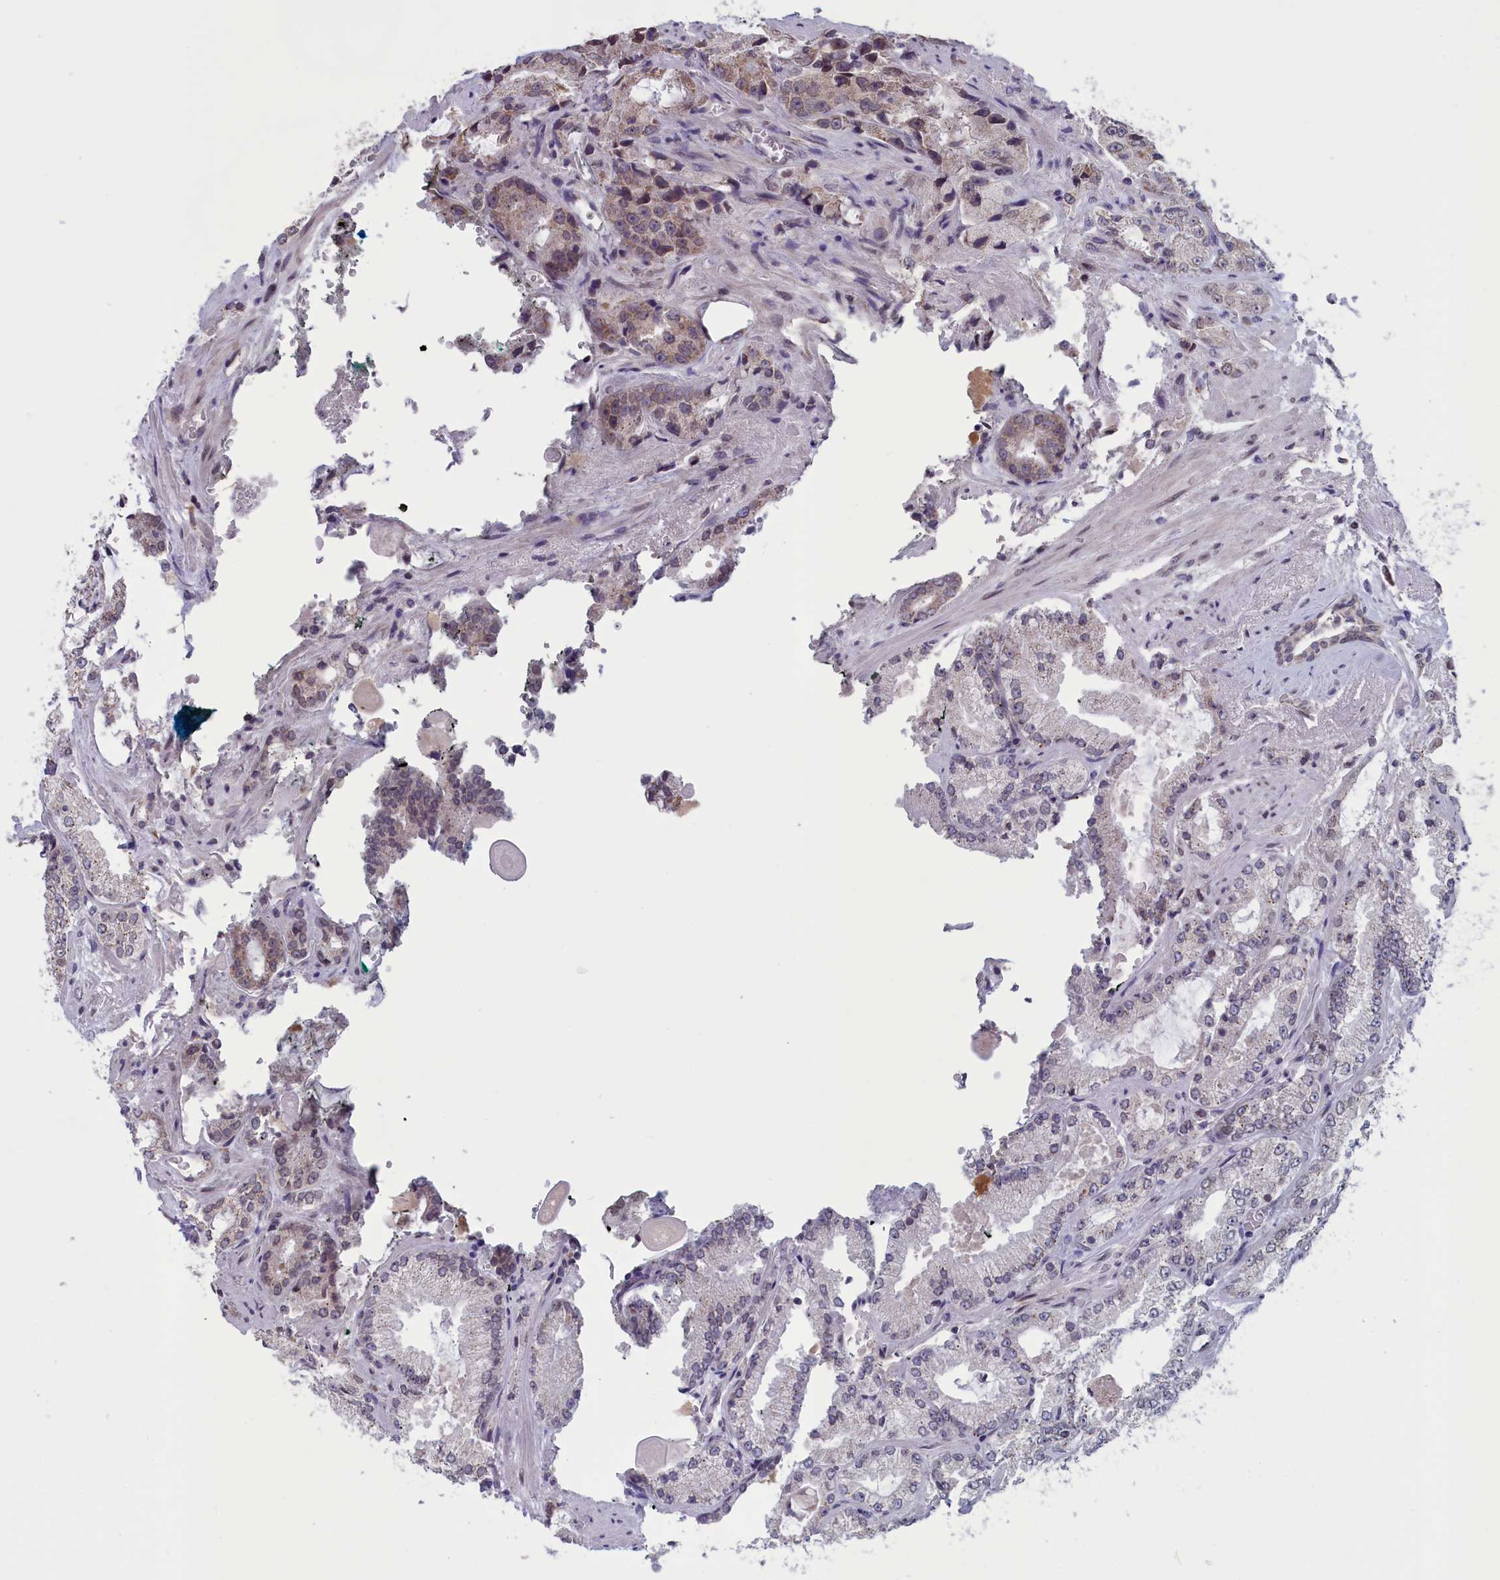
{"staining": {"intensity": "weak", "quantity": "25%-75%", "location": "cytoplasmic/membranous"}, "tissue": "prostate cancer", "cell_type": "Tumor cells", "image_type": "cancer", "snomed": [{"axis": "morphology", "description": "Adenocarcinoma, High grade"}, {"axis": "topography", "description": "Prostate"}], "caption": "High-power microscopy captured an immunohistochemistry image of prostate cancer, revealing weak cytoplasmic/membranous positivity in approximately 25%-75% of tumor cells. Immunohistochemistry (ihc) stains the protein in brown and the nuclei are stained blue.", "gene": "PARS2", "patient": {"sex": "male", "age": 71}}